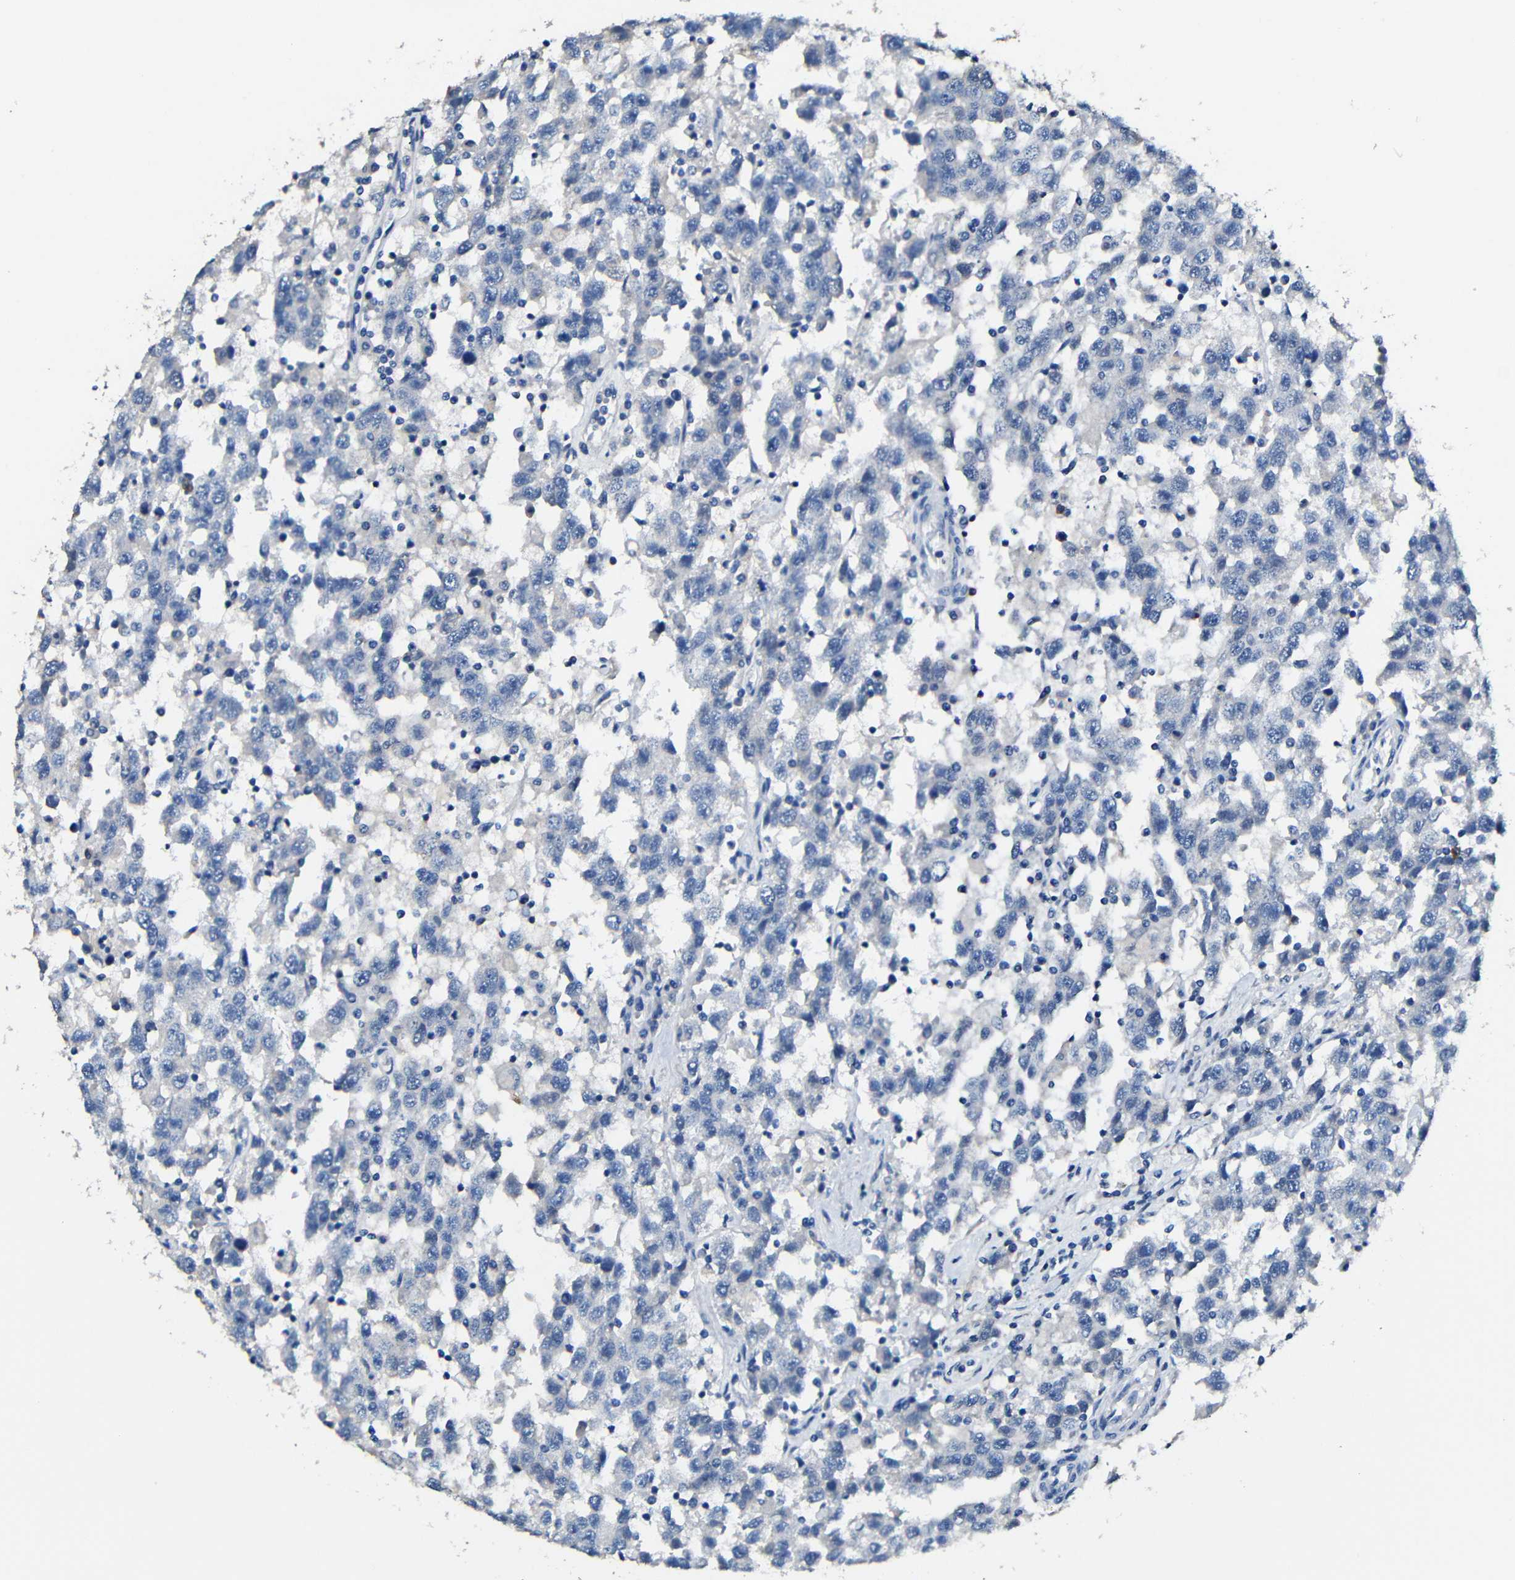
{"staining": {"intensity": "negative", "quantity": "none", "location": "none"}, "tissue": "testis cancer", "cell_type": "Tumor cells", "image_type": "cancer", "snomed": [{"axis": "morphology", "description": "Seminoma, NOS"}, {"axis": "topography", "description": "Testis"}], "caption": "A high-resolution photomicrograph shows IHC staining of testis cancer (seminoma), which reveals no significant positivity in tumor cells.", "gene": "ACKR2", "patient": {"sex": "male", "age": 41}}